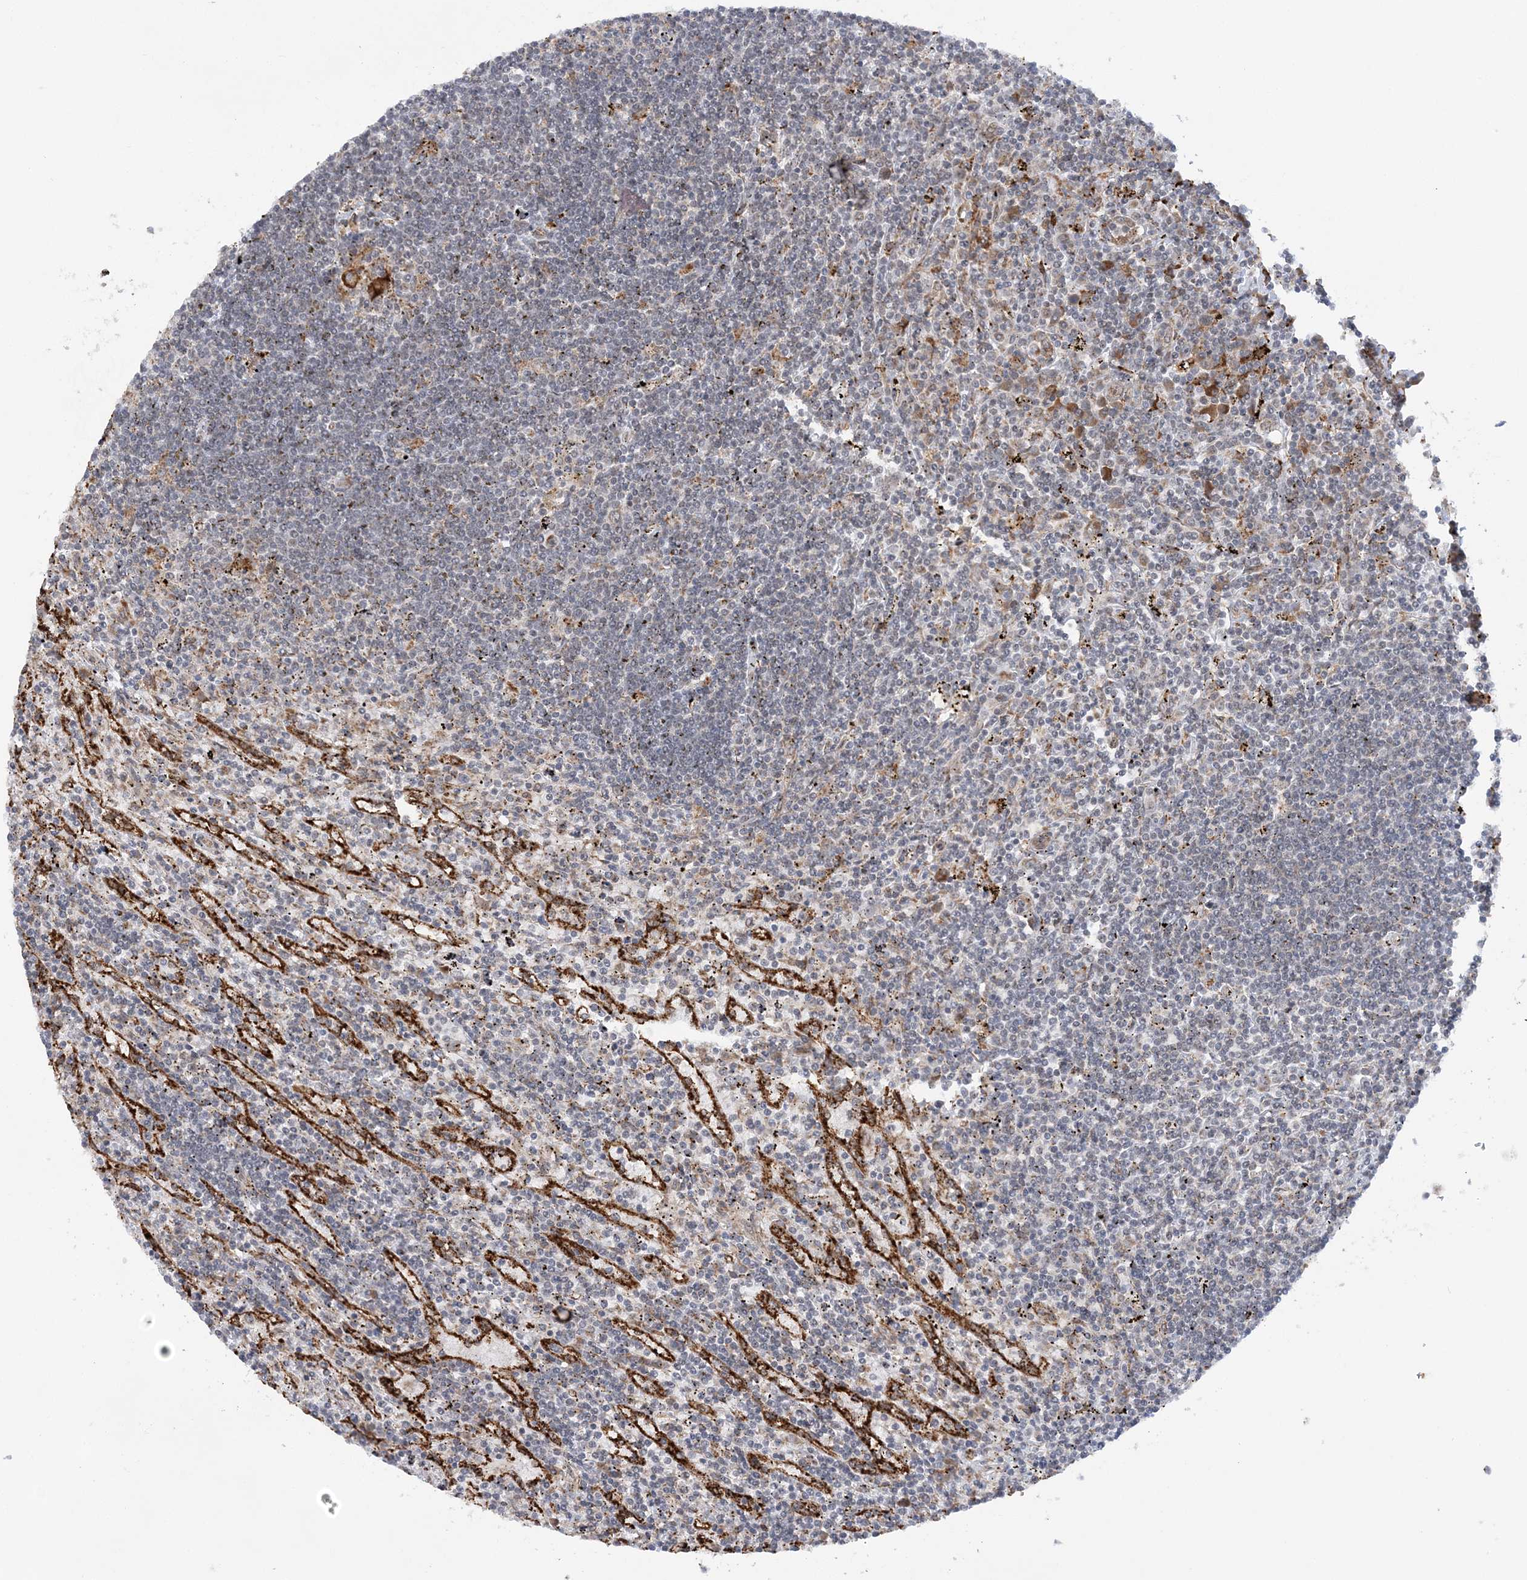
{"staining": {"intensity": "negative", "quantity": "none", "location": "none"}, "tissue": "lymphoma", "cell_type": "Tumor cells", "image_type": "cancer", "snomed": [{"axis": "morphology", "description": "Malignant lymphoma, non-Hodgkin's type, Low grade"}, {"axis": "topography", "description": "Spleen"}], "caption": "Photomicrograph shows no protein positivity in tumor cells of malignant lymphoma, non-Hodgkin's type (low-grade) tissue.", "gene": "MRPL47", "patient": {"sex": "male", "age": 76}}